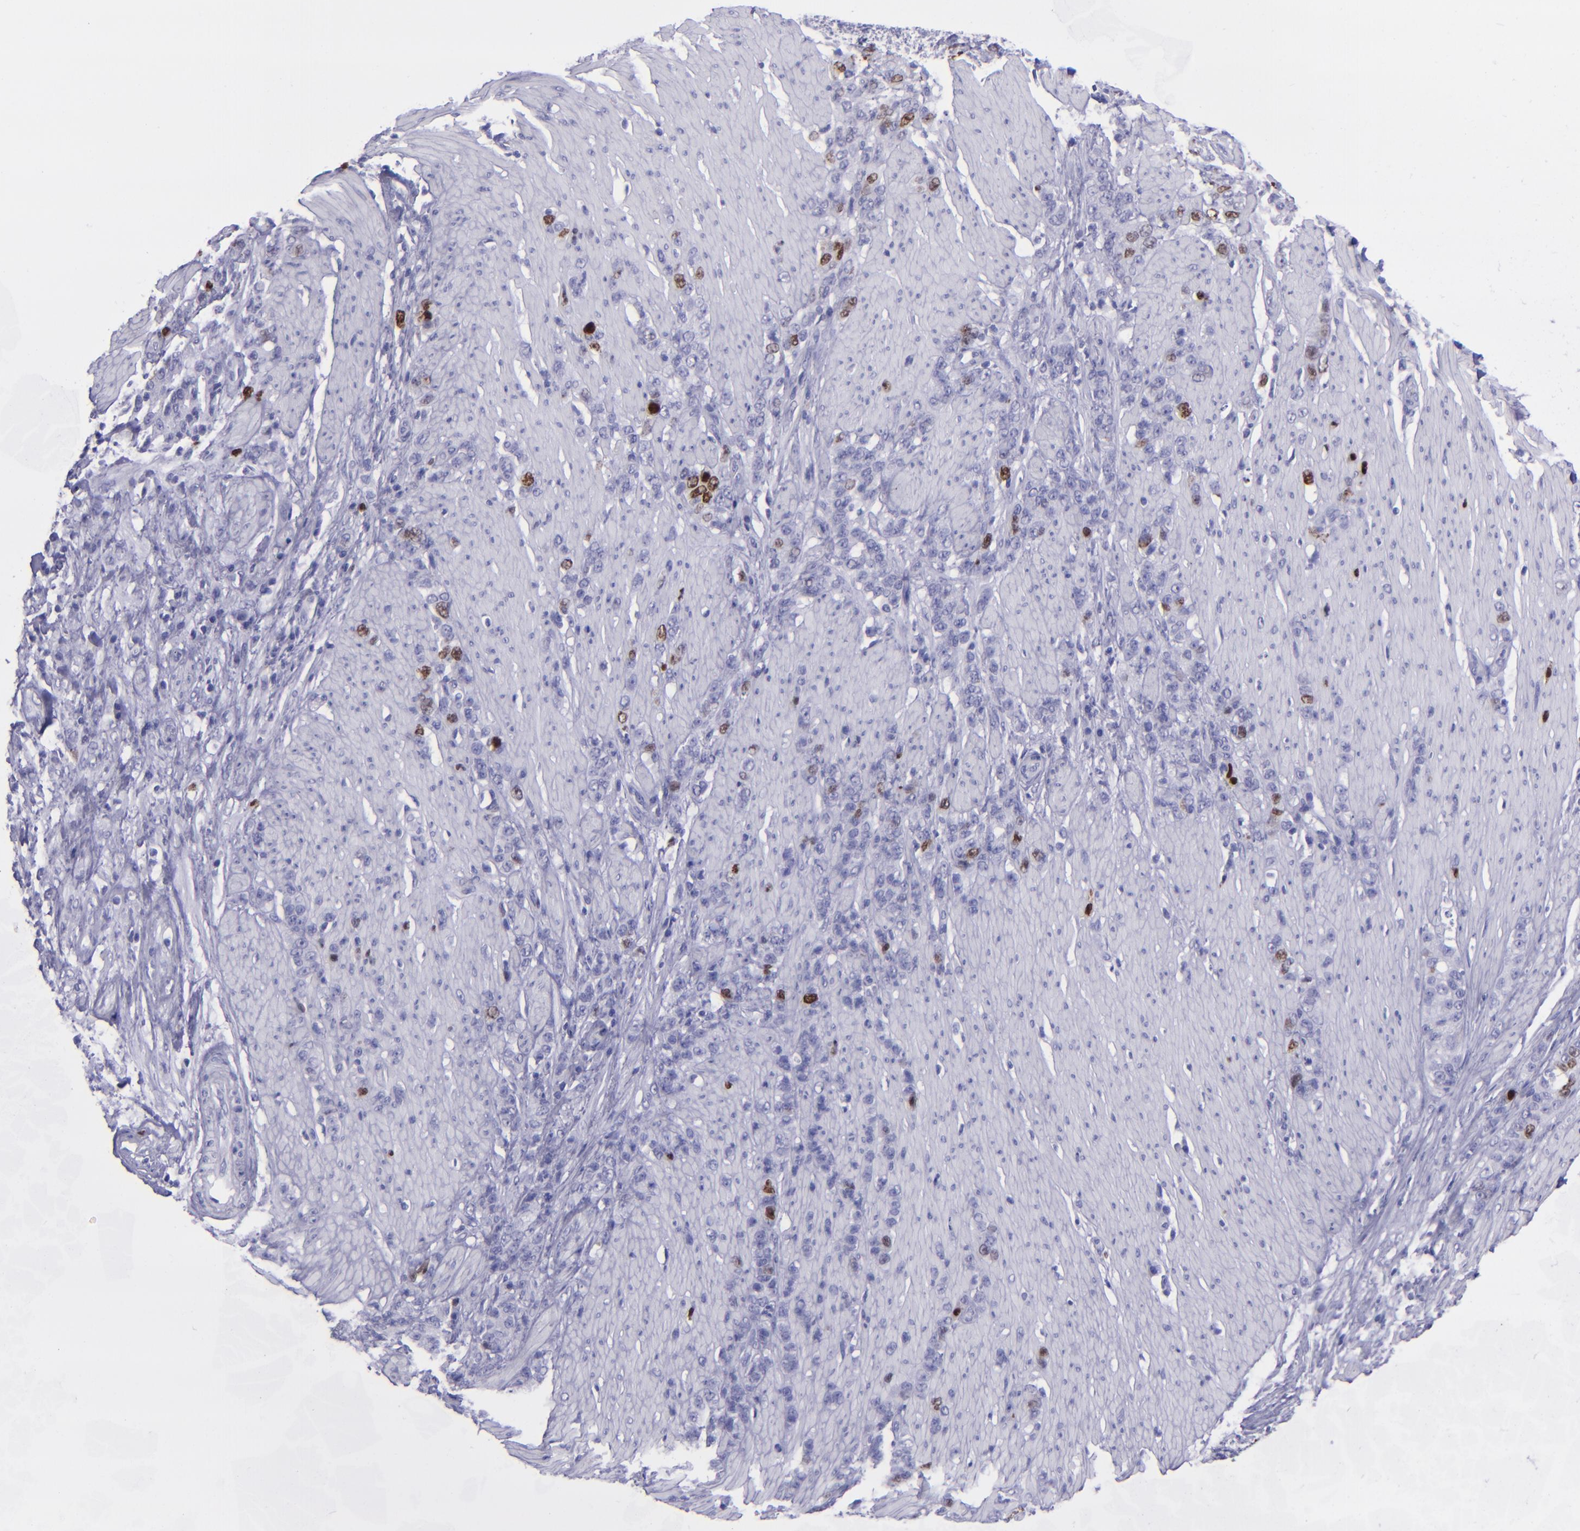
{"staining": {"intensity": "strong", "quantity": "<25%", "location": "nuclear"}, "tissue": "stomach cancer", "cell_type": "Tumor cells", "image_type": "cancer", "snomed": [{"axis": "morphology", "description": "Adenocarcinoma, NOS"}, {"axis": "topography", "description": "Stomach, lower"}], "caption": "A micrograph of human stomach adenocarcinoma stained for a protein reveals strong nuclear brown staining in tumor cells. The staining is performed using DAB brown chromogen to label protein expression. The nuclei are counter-stained blue using hematoxylin.", "gene": "TOP2A", "patient": {"sex": "male", "age": 88}}